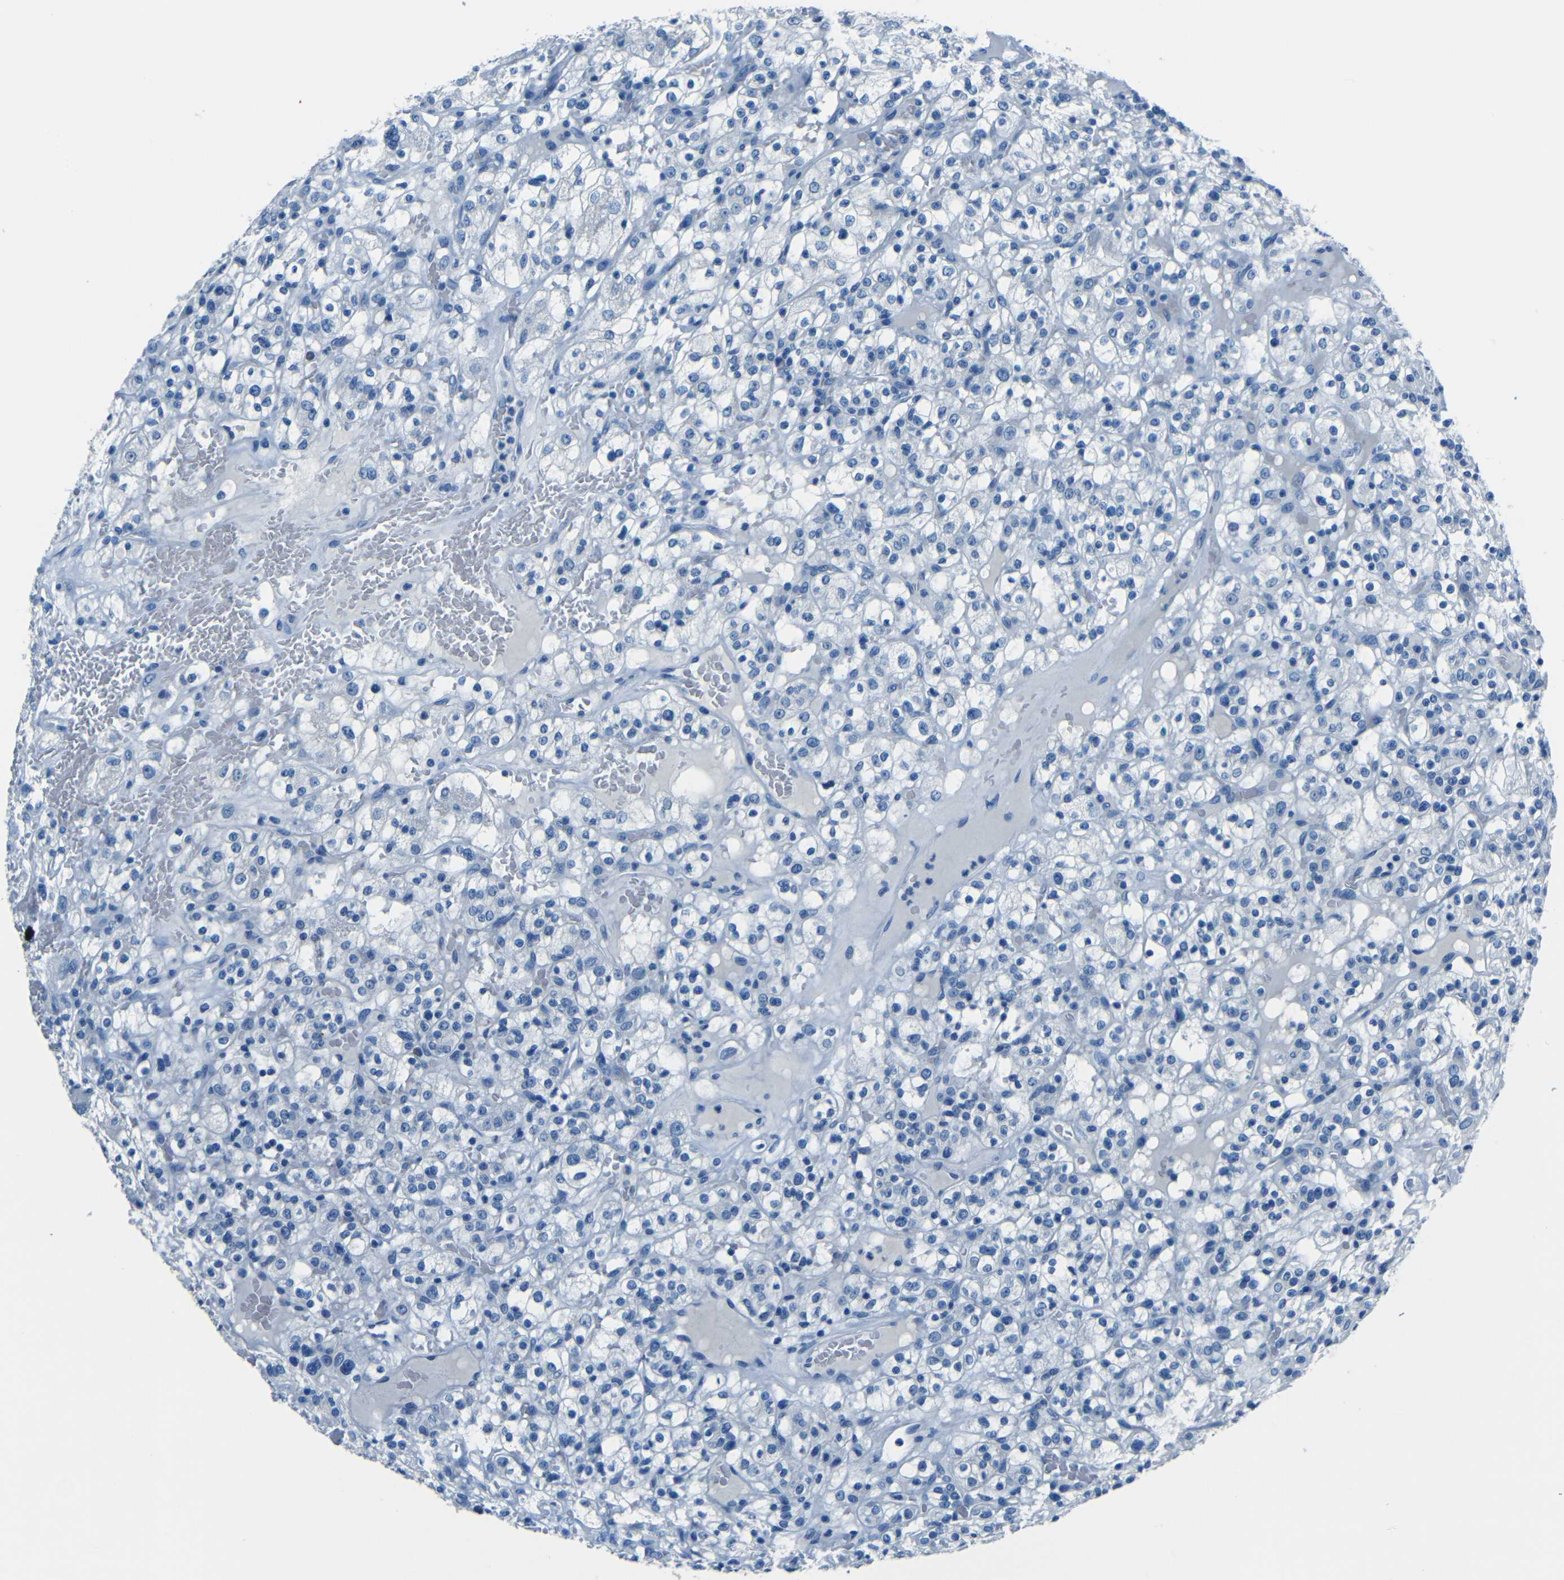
{"staining": {"intensity": "negative", "quantity": "none", "location": "none"}, "tissue": "renal cancer", "cell_type": "Tumor cells", "image_type": "cancer", "snomed": [{"axis": "morphology", "description": "Normal tissue, NOS"}, {"axis": "morphology", "description": "Adenocarcinoma, NOS"}, {"axis": "topography", "description": "Kidney"}], "caption": "Immunohistochemical staining of human renal adenocarcinoma demonstrates no significant expression in tumor cells.", "gene": "FBN2", "patient": {"sex": "female", "age": 72}}